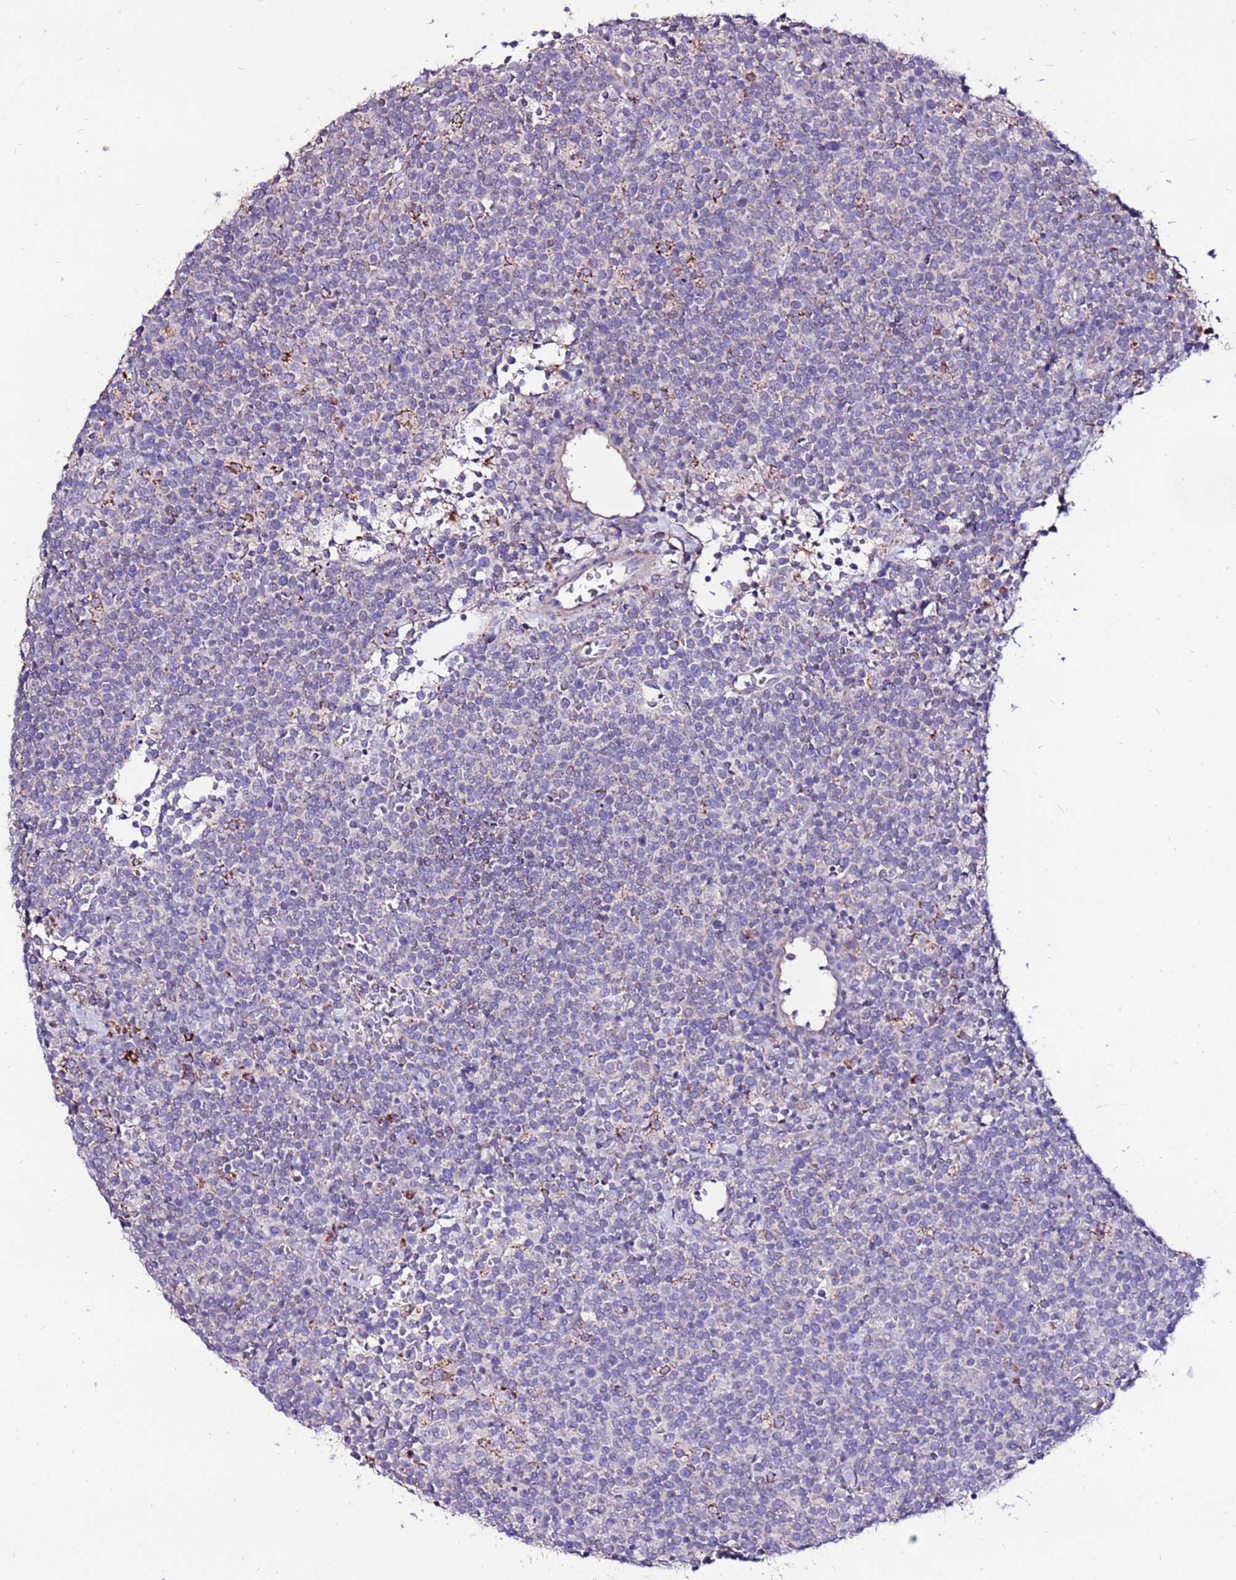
{"staining": {"intensity": "negative", "quantity": "none", "location": "none"}, "tissue": "lymphoma", "cell_type": "Tumor cells", "image_type": "cancer", "snomed": [{"axis": "morphology", "description": "Malignant lymphoma, non-Hodgkin's type, High grade"}, {"axis": "topography", "description": "Lymph node"}], "caption": "High power microscopy micrograph of an IHC image of lymphoma, revealing no significant expression in tumor cells. (Brightfield microscopy of DAB (3,3'-diaminobenzidine) immunohistochemistry at high magnification).", "gene": "TMEM106C", "patient": {"sex": "male", "age": 61}}